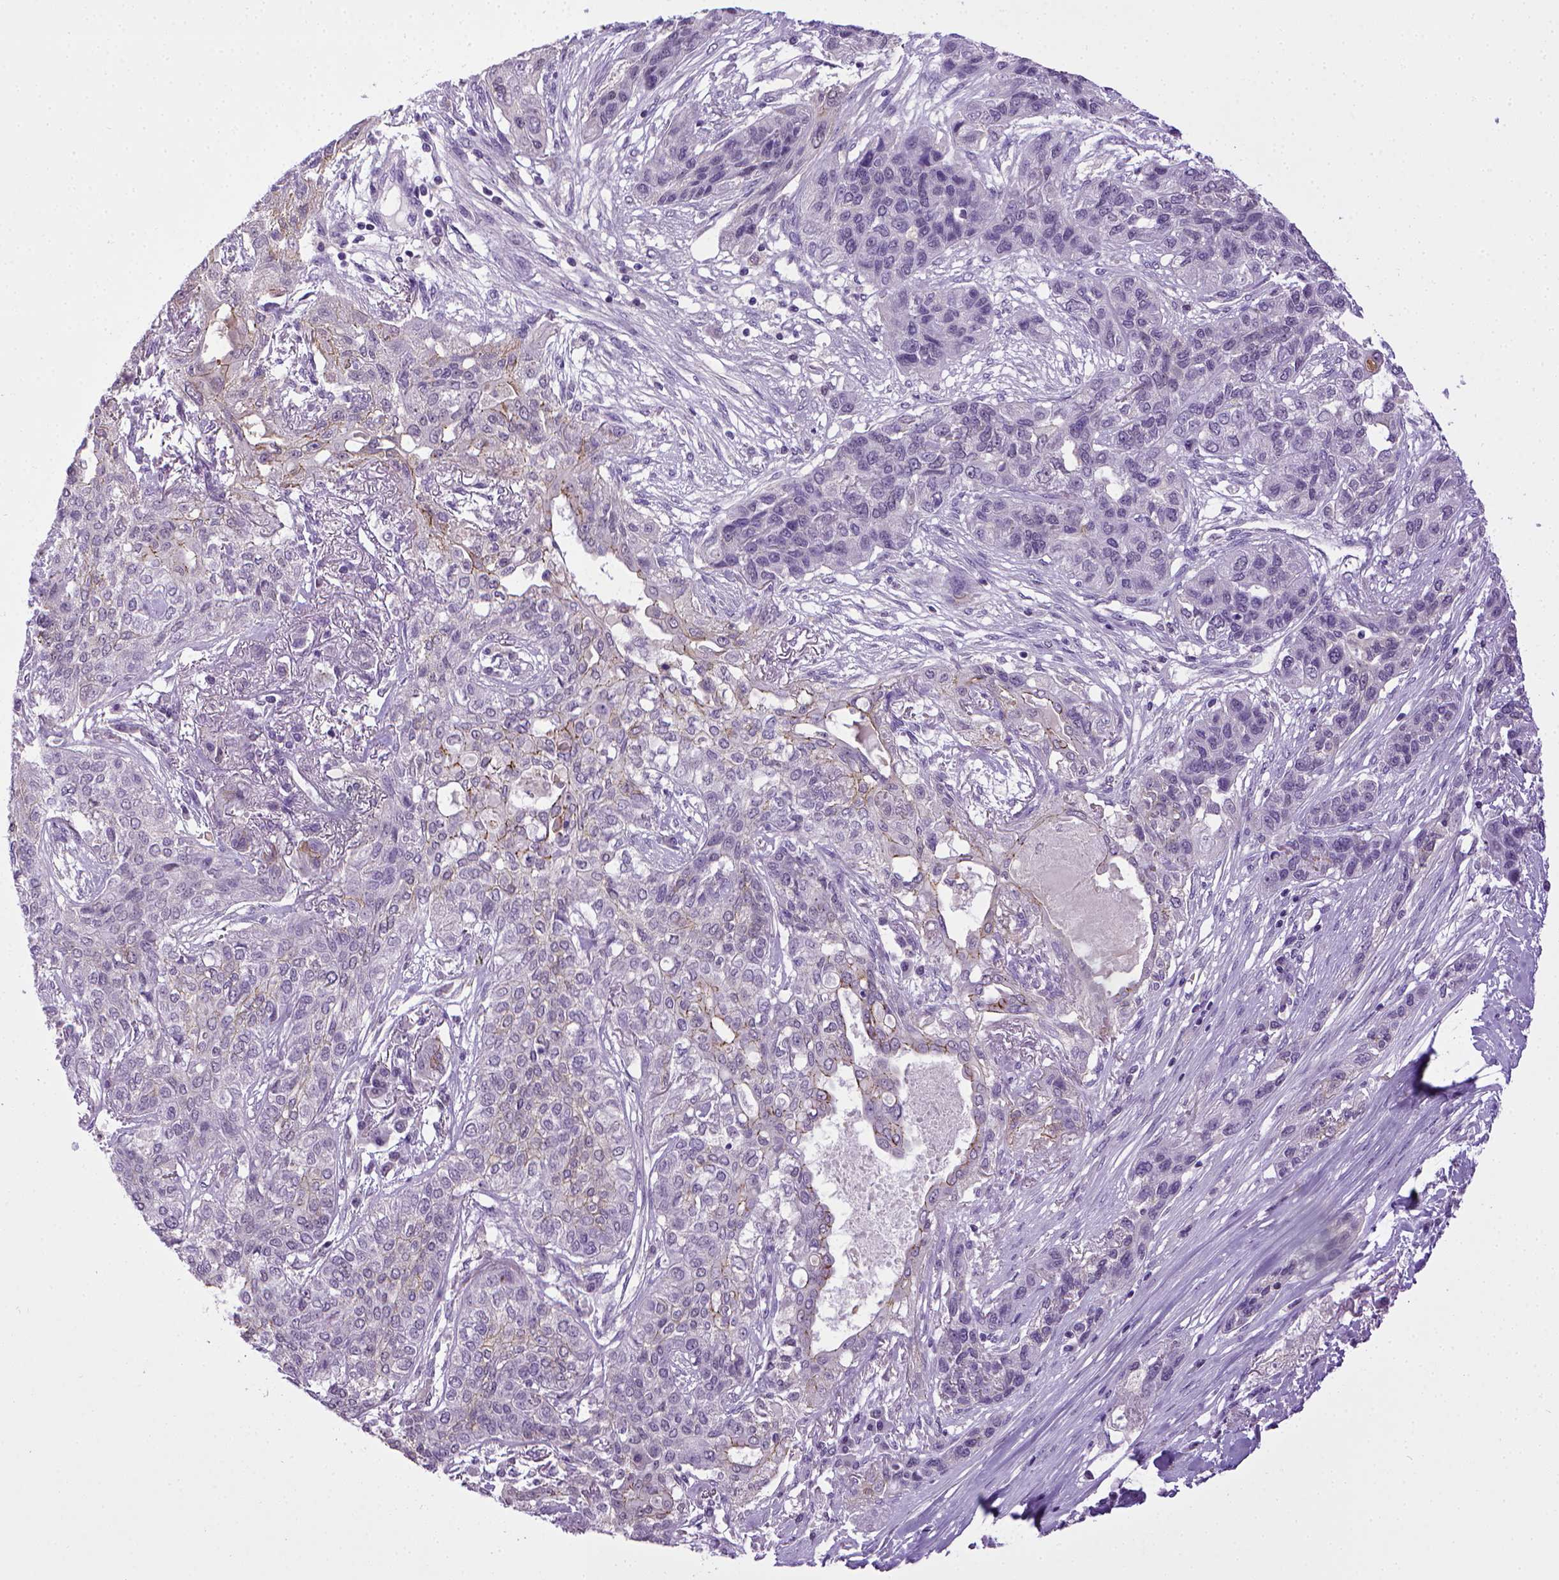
{"staining": {"intensity": "moderate", "quantity": "<25%", "location": "cytoplasmic/membranous"}, "tissue": "lung cancer", "cell_type": "Tumor cells", "image_type": "cancer", "snomed": [{"axis": "morphology", "description": "Squamous cell carcinoma, NOS"}, {"axis": "topography", "description": "Lung"}], "caption": "The photomicrograph reveals staining of lung cancer (squamous cell carcinoma), revealing moderate cytoplasmic/membranous protein staining (brown color) within tumor cells.", "gene": "CDH1", "patient": {"sex": "female", "age": 70}}